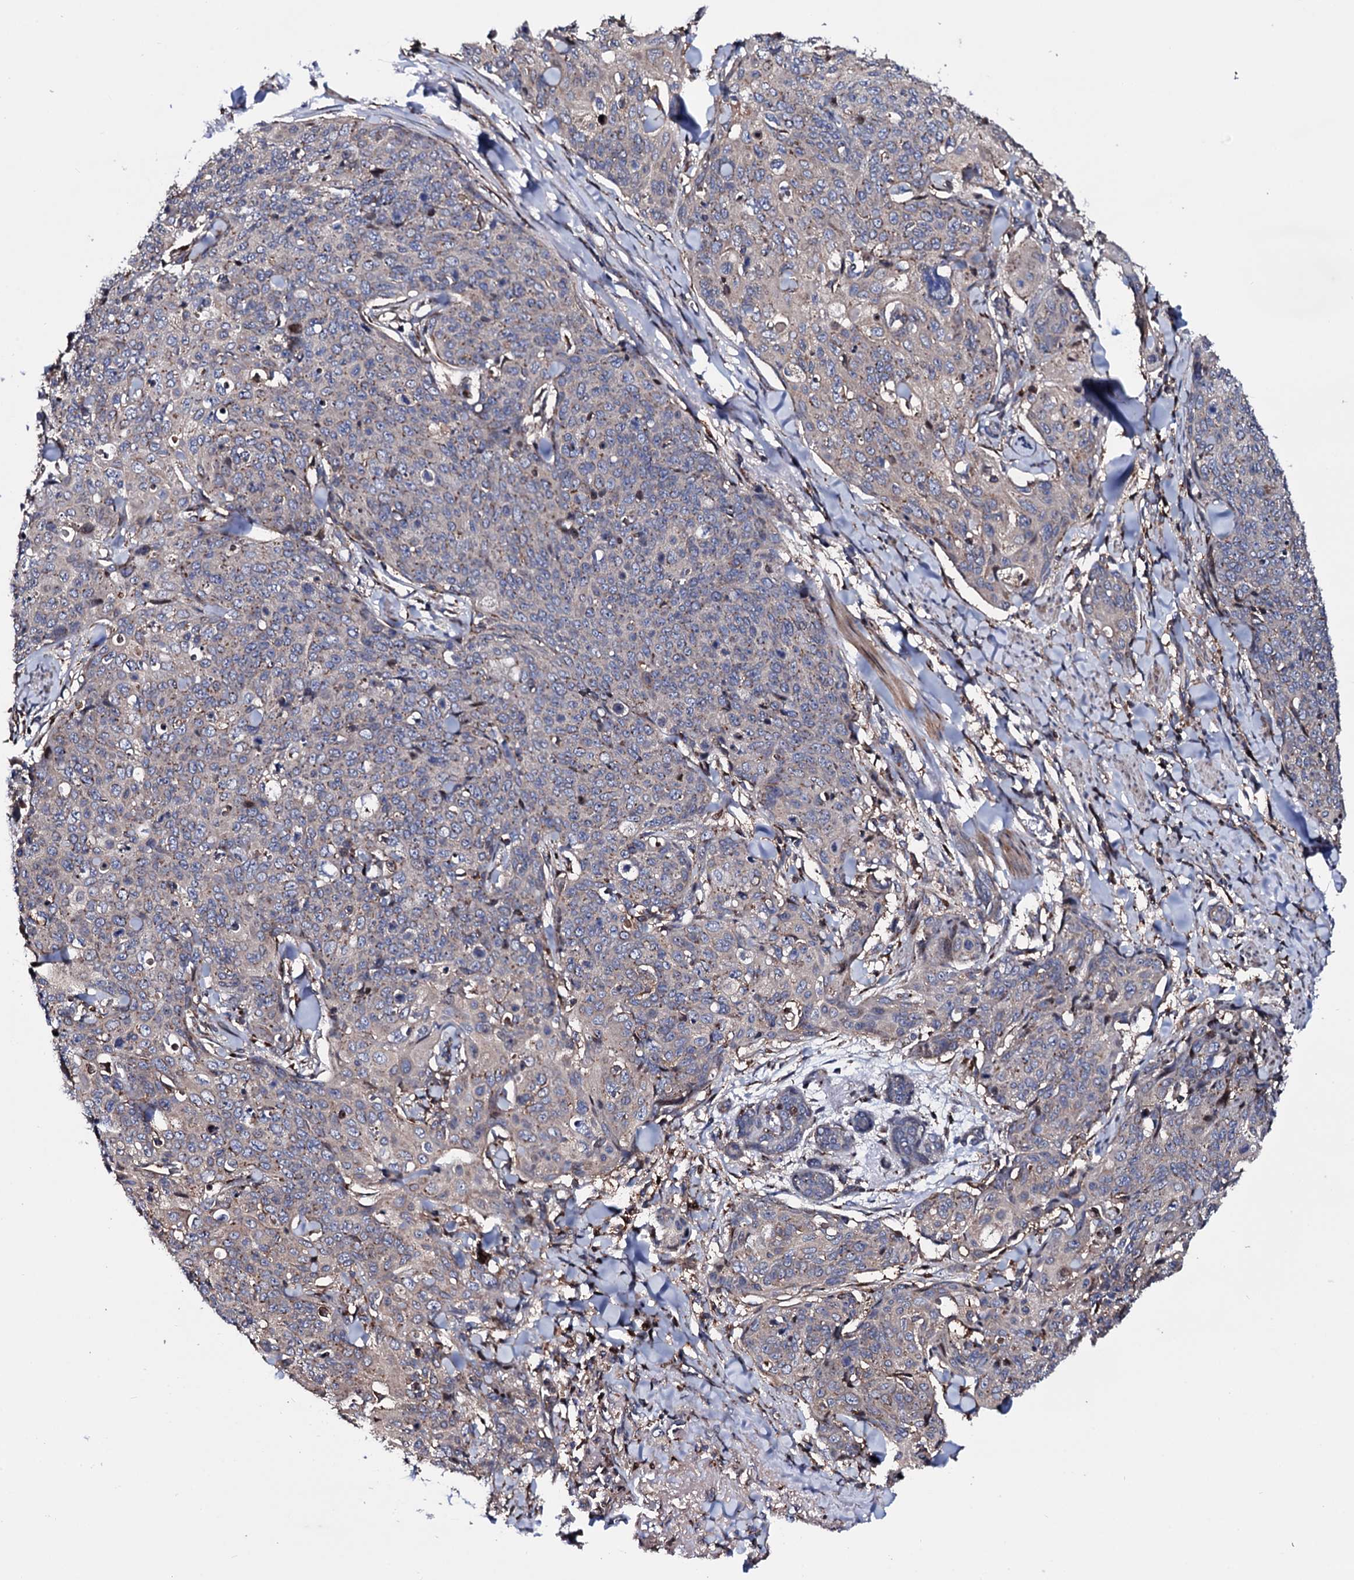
{"staining": {"intensity": "weak", "quantity": "<25%", "location": "cytoplasmic/membranous"}, "tissue": "skin cancer", "cell_type": "Tumor cells", "image_type": "cancer", "snomed": [{"axis": "morphology", "description": "Squamous cell carcinoma, NOS"}, {"axis": "topography", "description": "Skin"}, {"axis": "topography", "description": "Vulva"}], "caption": "The photomicrograph shows no staining of tumor cells in skin squamous cell carcinoma.", "gene": "PLET1", "patient": {"sex": "female", "age": 85}}